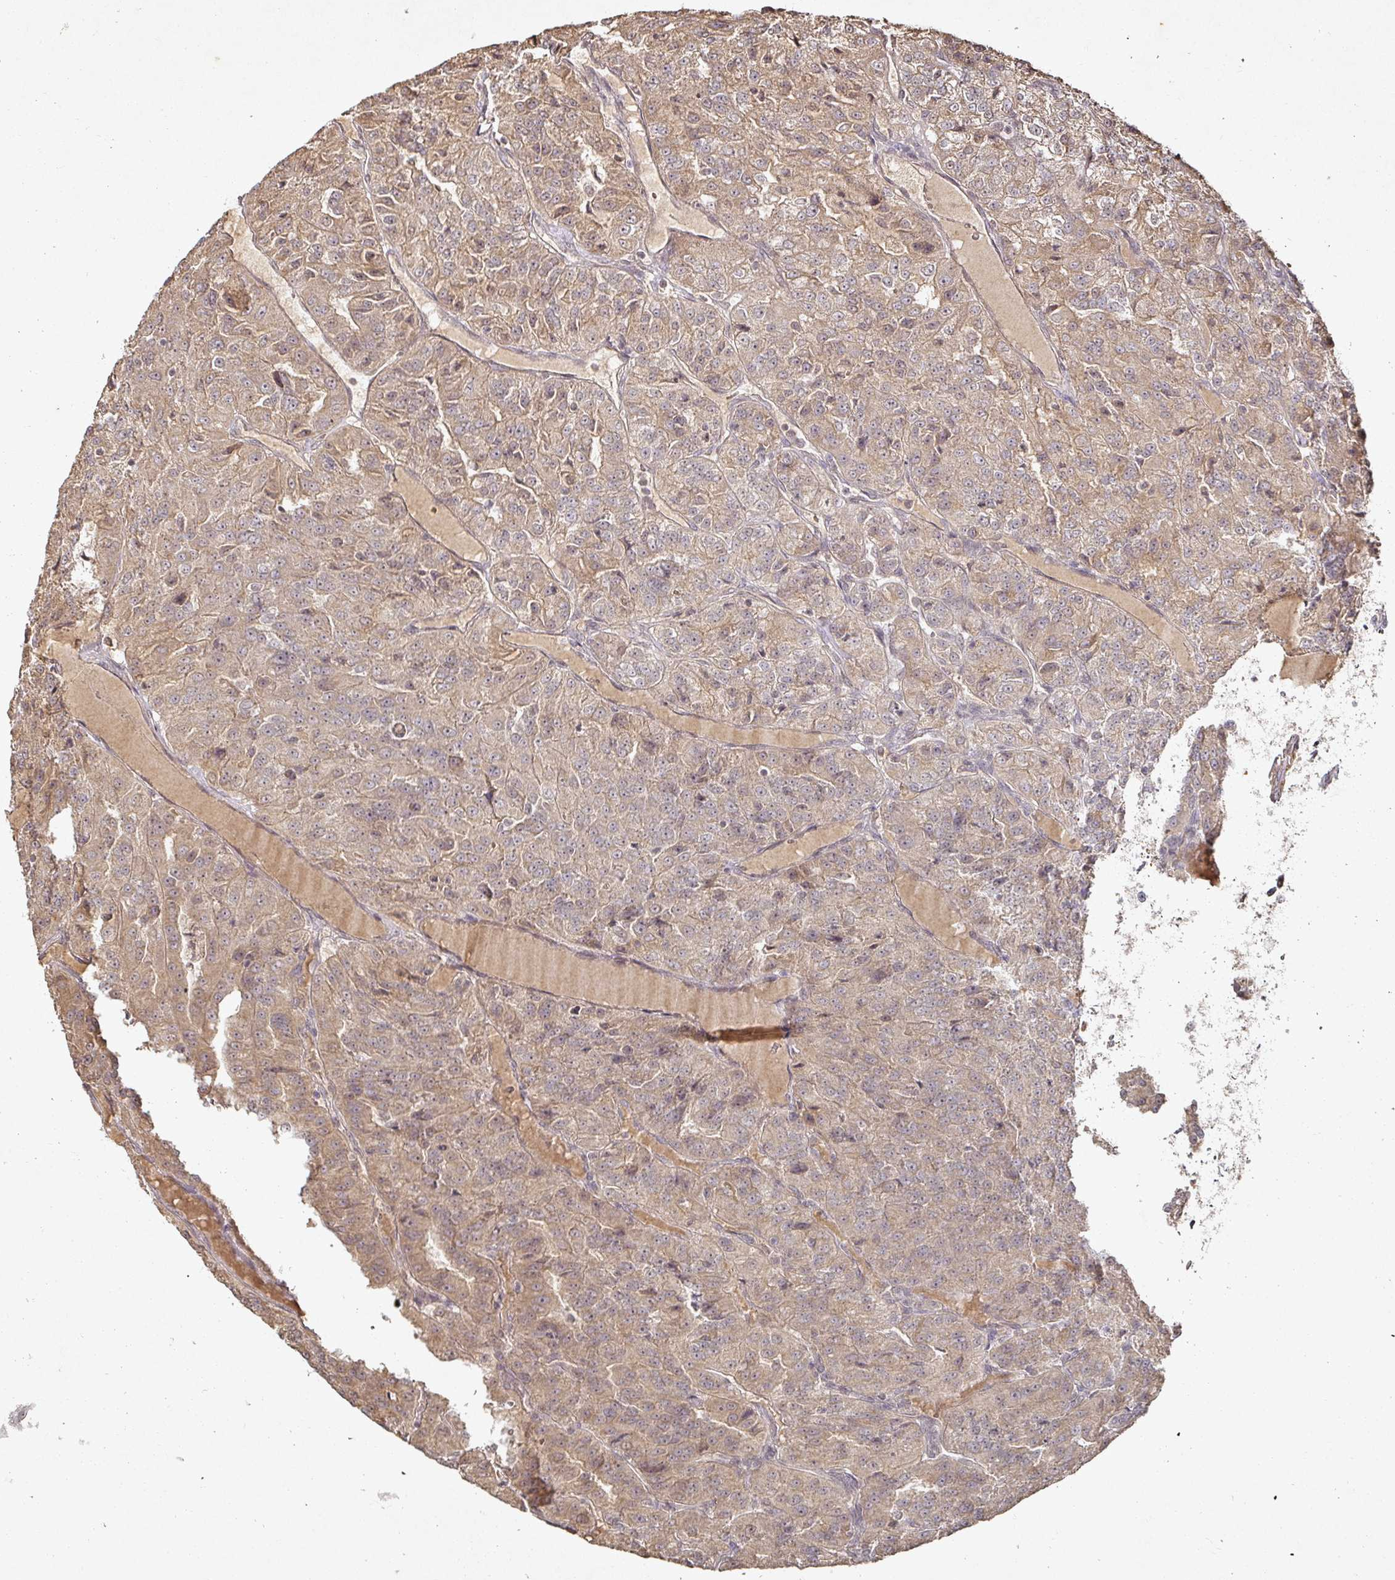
{"staining": {"intensity": "weak", "quantity": ">75%", "location": "cytoplasmic/membranous"}, "tissue": "renal cancer", "cell_type": "Tumor cells", "image_type": "cancer", "snomed": [{"axis": "morphology", "description": "Adenocarcinoma, NOS"}, {"axis": "topography", "description": "Kidney"}], "caption": "Human renal cancer (adenocarcinoma) stained with a brown dye demonstrates weak cytoplasmic/membranous positive staining in approximately >75% of tumor cells.", "gene": "CAPN5", "patient": {"sex": "female", "age": 63}}